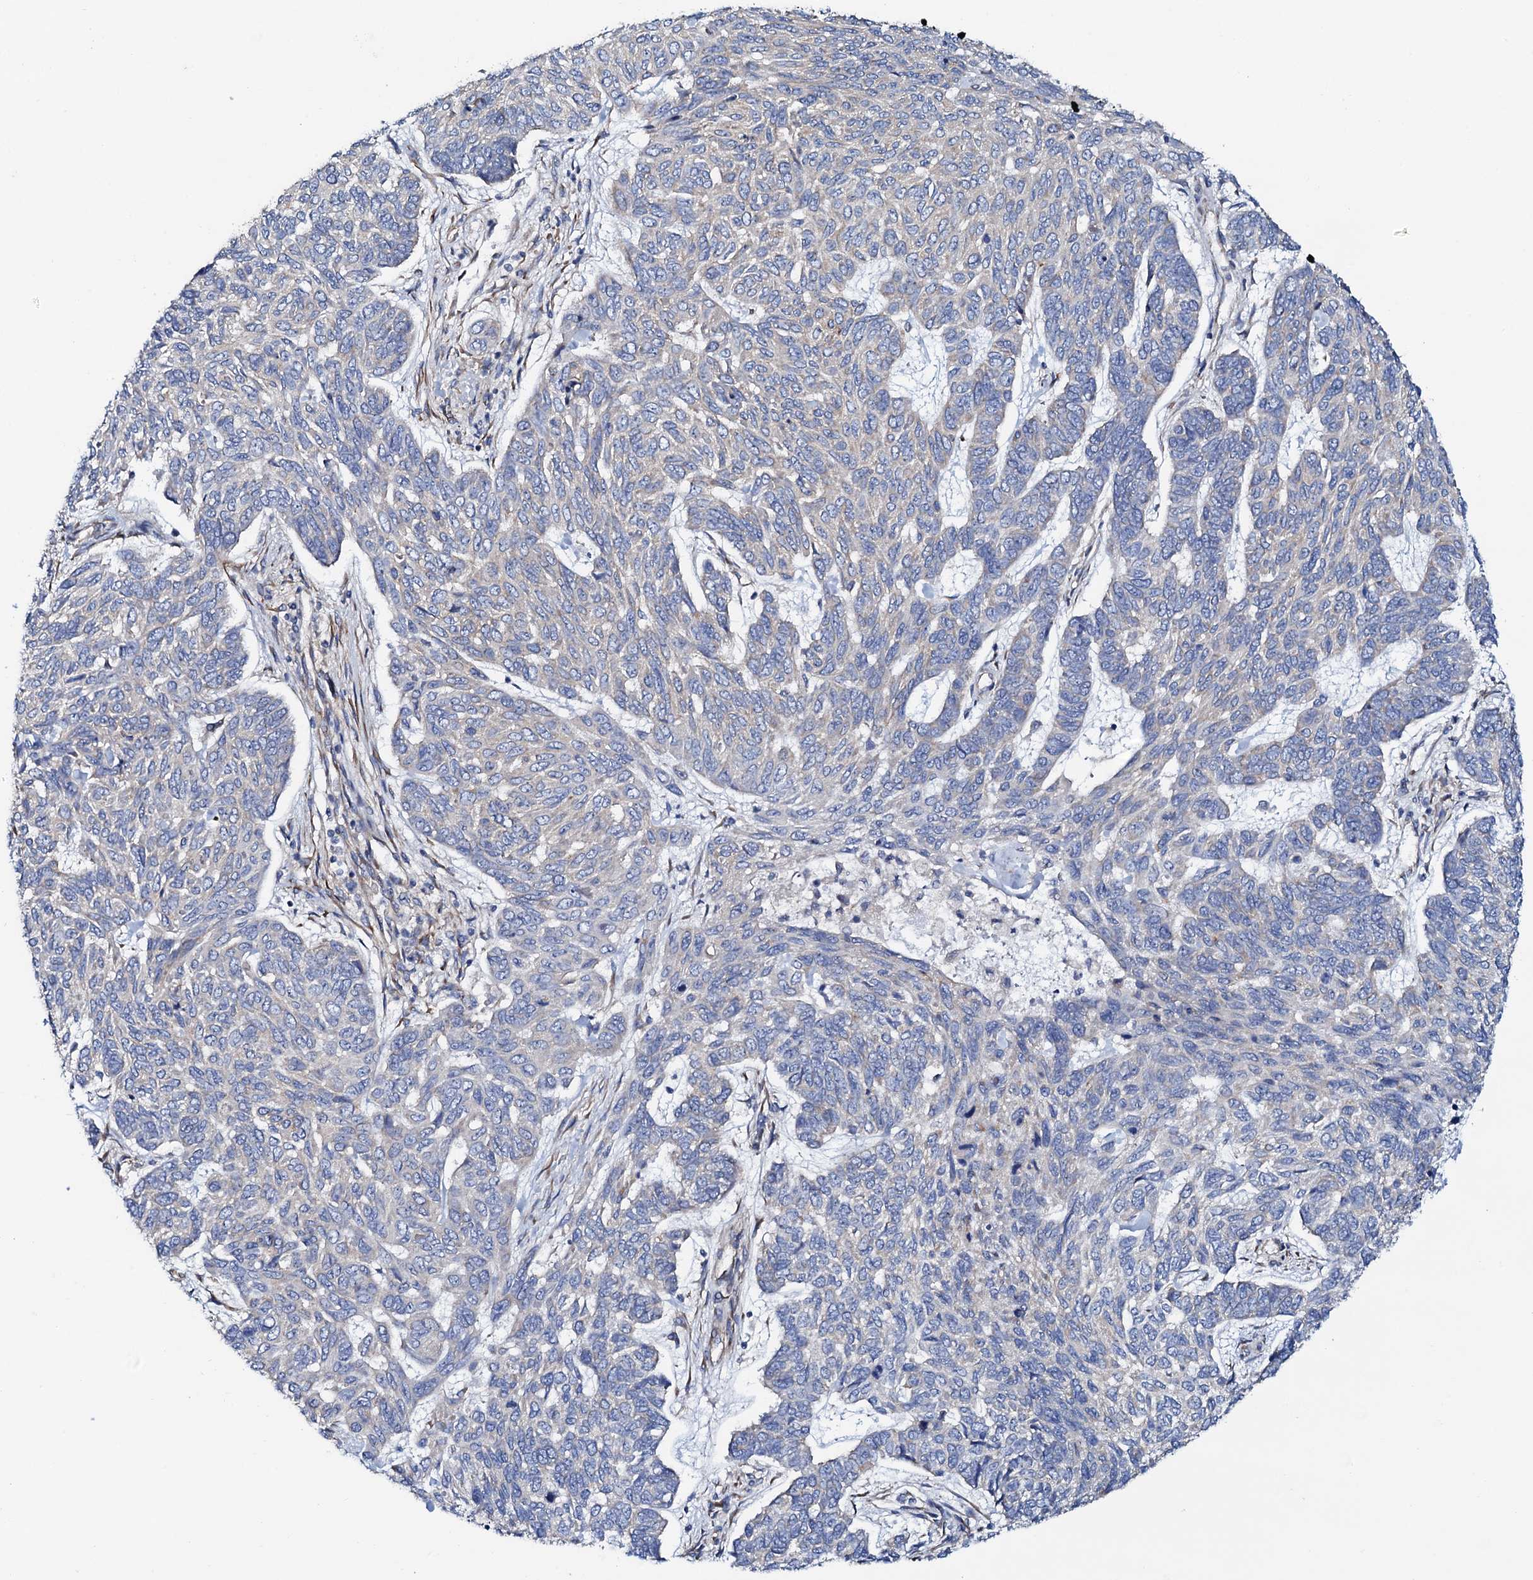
{"staining": {"intensity": "negative", "quantity": "none", "location": "none"}, "tissue": "skin cancer", "cell_type": "Tumor cells", "image_type": "cancer", "snomed": [{"axis": "morphology", "description": "Basal cell carcinoma"}, {"axis": "topography", "description": "Skin"}], "caption": "A histopathology image of human skin basal cell carcinoma is negative for staining in tumor cells.", "gene": "STARD13", "patient": {"sex": "female", "age": 65}}